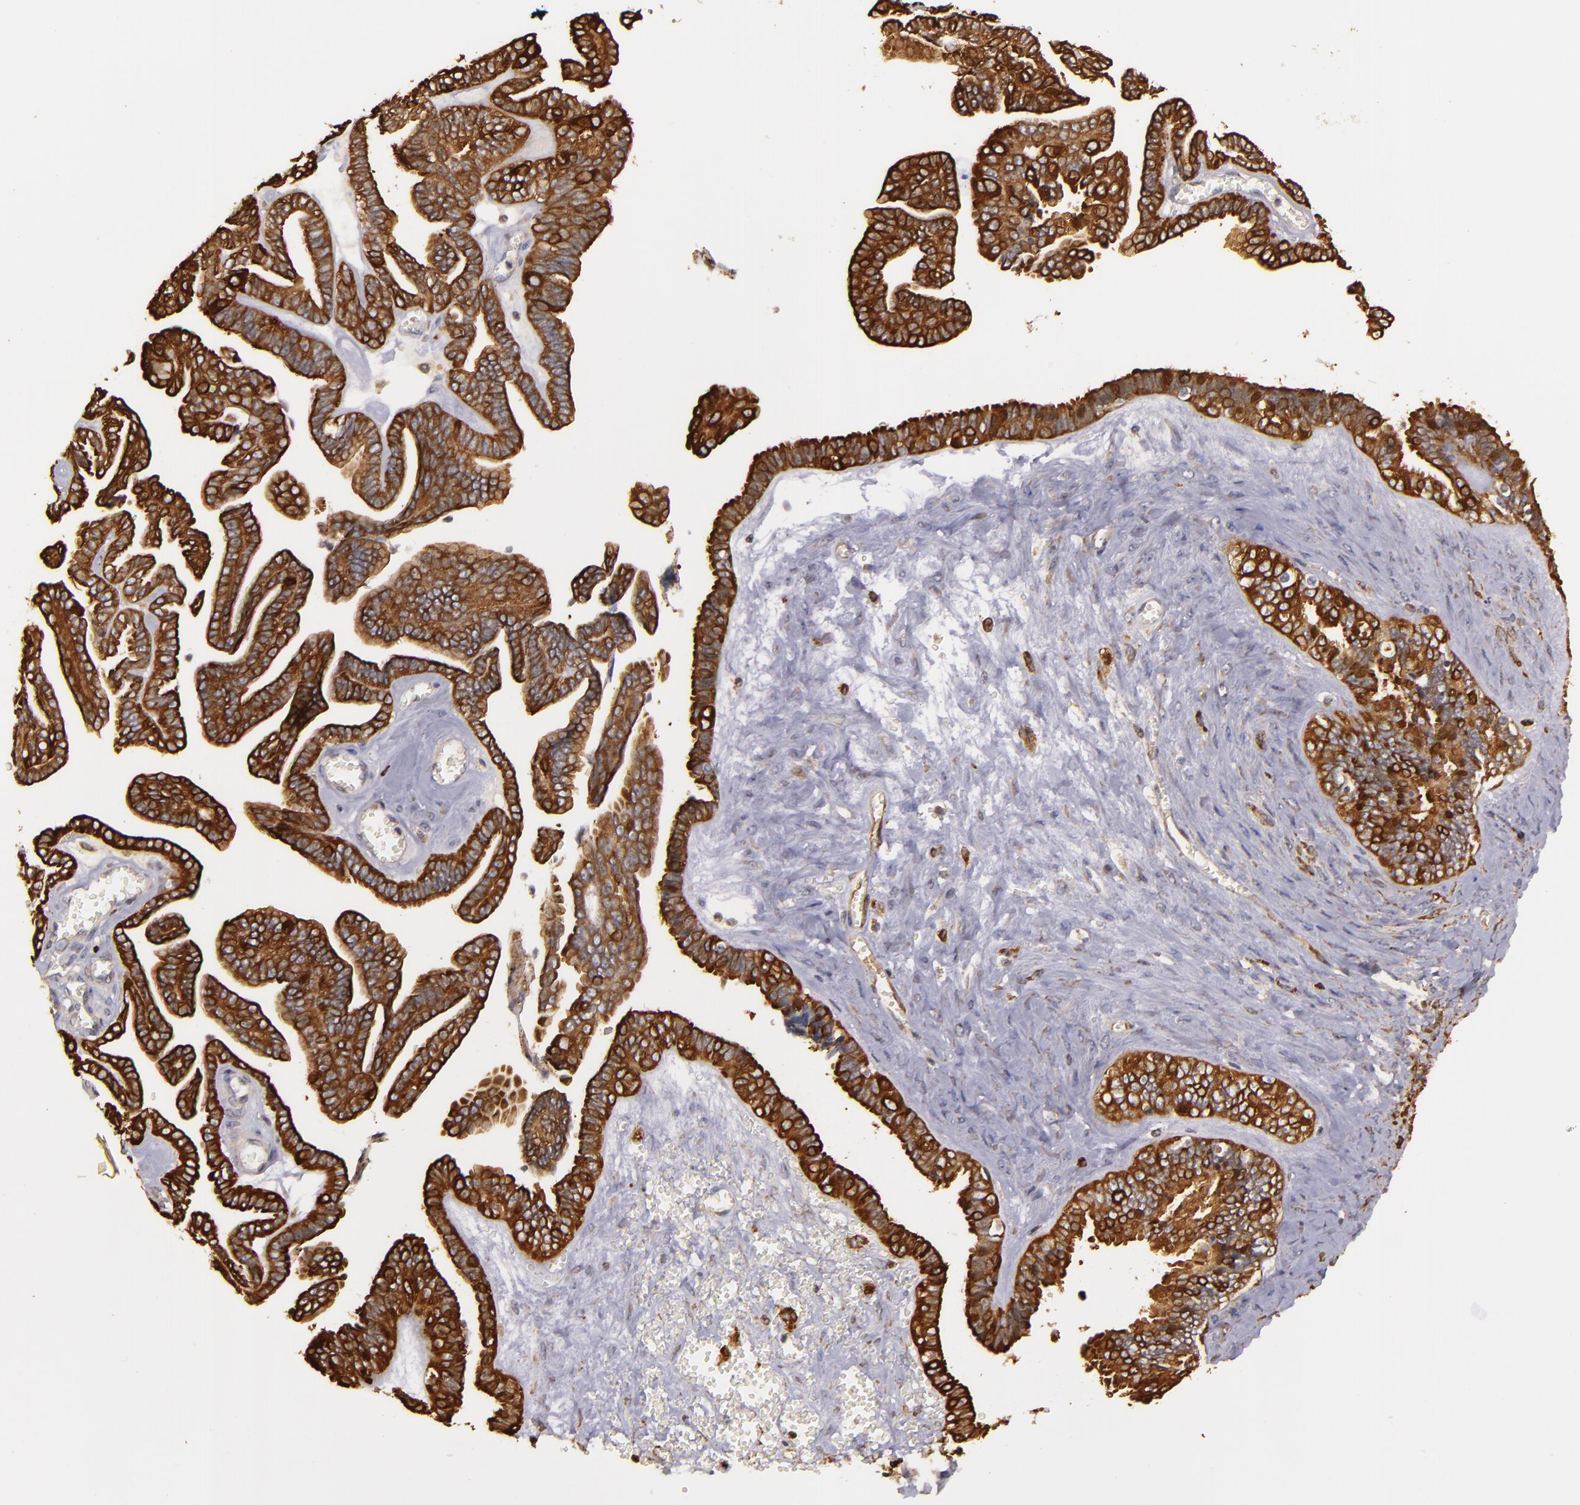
{"staining": {"intensity": "strong", "quantity": ">75%", "location": "cytoplasmic/membranous"}, "tissue": "ovarian cancer", "cell_type": "Tumor cells", "image_type": "cancer", "snomed": [{"axis": "morphology", "description": "Cystadenocarcinoma, serous, NOS"}, {"axis": "topography", "description": "Ovary"}], "caption": "Immunohistochemical staining of human ovarian serous cystadenocarcinoma reveals high levels of strong cytoplasmic/membranous protein expression in about >75% of tumor cells.", "gene": "SLC9A3R1", "patient": {"sex": "female", "age": 71}}